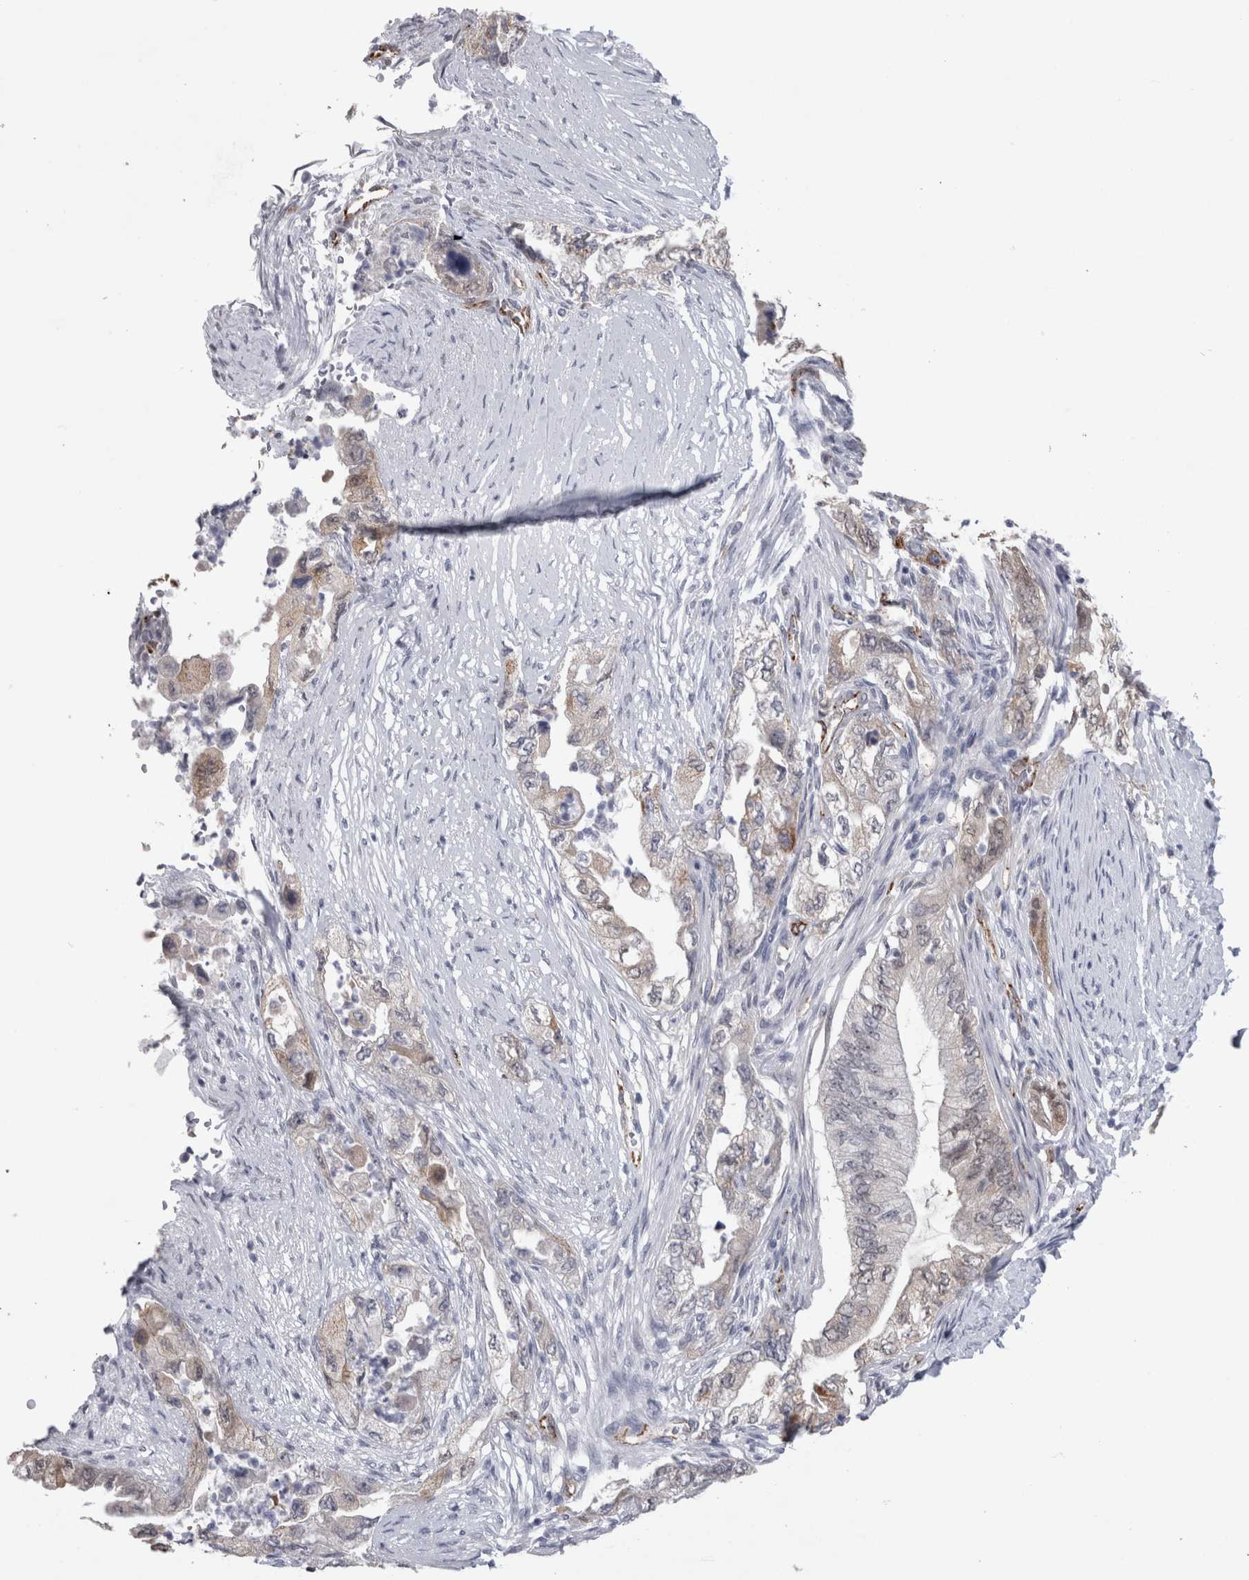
{"staining": {"intensity": "weak", "quantity": "<25%", "location": "cytoplasmic/membranous"}, "tissue": "pancreatic cancer", "cell_type": "Tumor cells", "image_type": "cancer", "snomed": [{"axis": "morphology", "description": "Adenocarcinoma, NOS"}, {"axis": "topography", "description": "Pancreas"}], "caption": "An IHC histopathology image of pancreatic cancer (adenocarcinoma) is shown. There is no staining in tumor cells of pancreatic cancer (adenocarcinoma).", "gene": "ACOT7", "patient": {"sex": "female", "age": 73}}